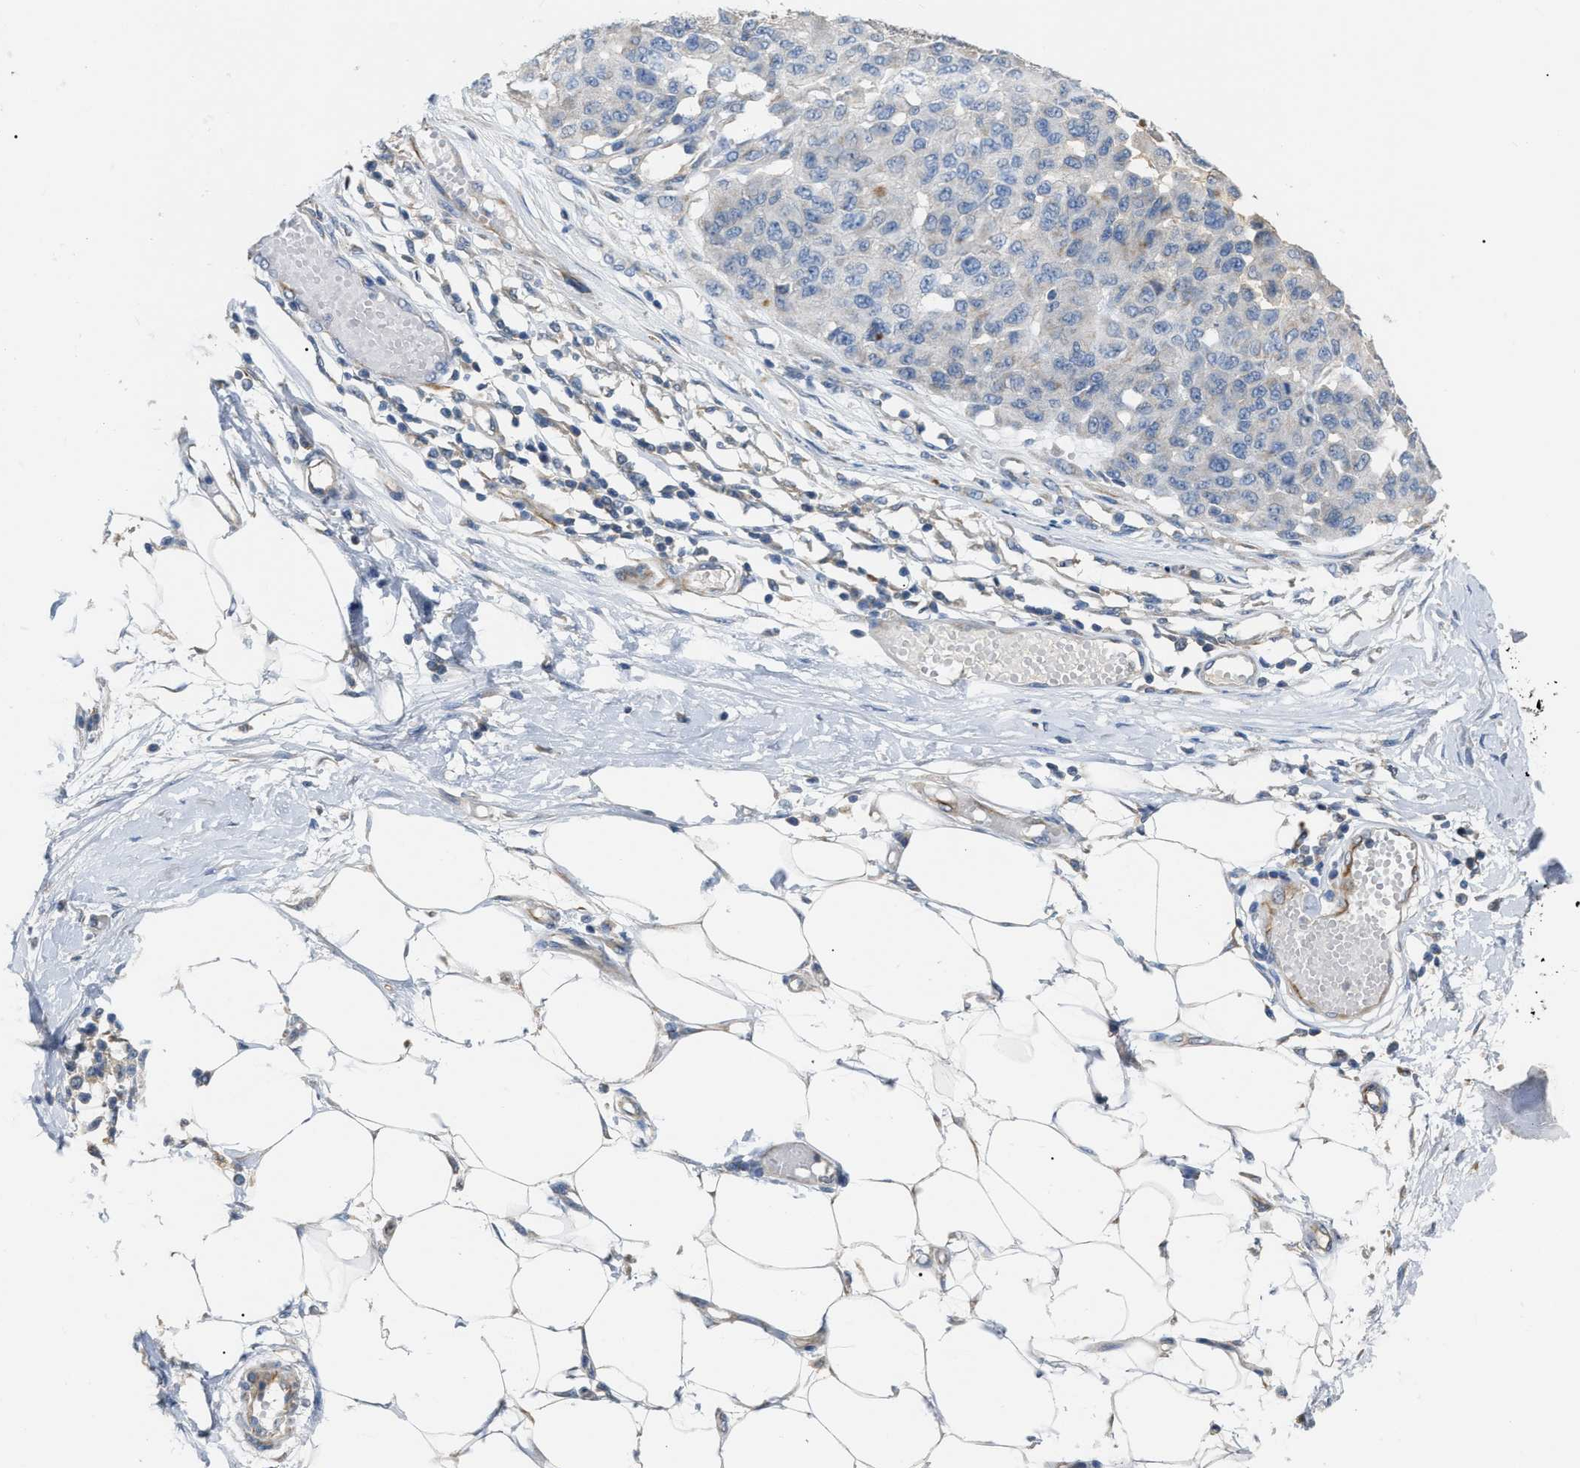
{"staining": {"intensity": "negative", "quantity": "none", "location": "none"}, "tissue": "melanoma", "cell_type": "Tumor cells", "image_type": "cancer", "snomed": [{"axis": "morphology", "description": "Normal tissue, NOS"}, {"axis": "morphology", "description": "Malignant melanoma, NOS"}, {"axis": "topography", "description": "Skin"}], "caption": "The micrograph exhibits no staining of tumor cells in melanoma.", "gene": "DHX58", "patient": {"sex": "male", "age": 62}}